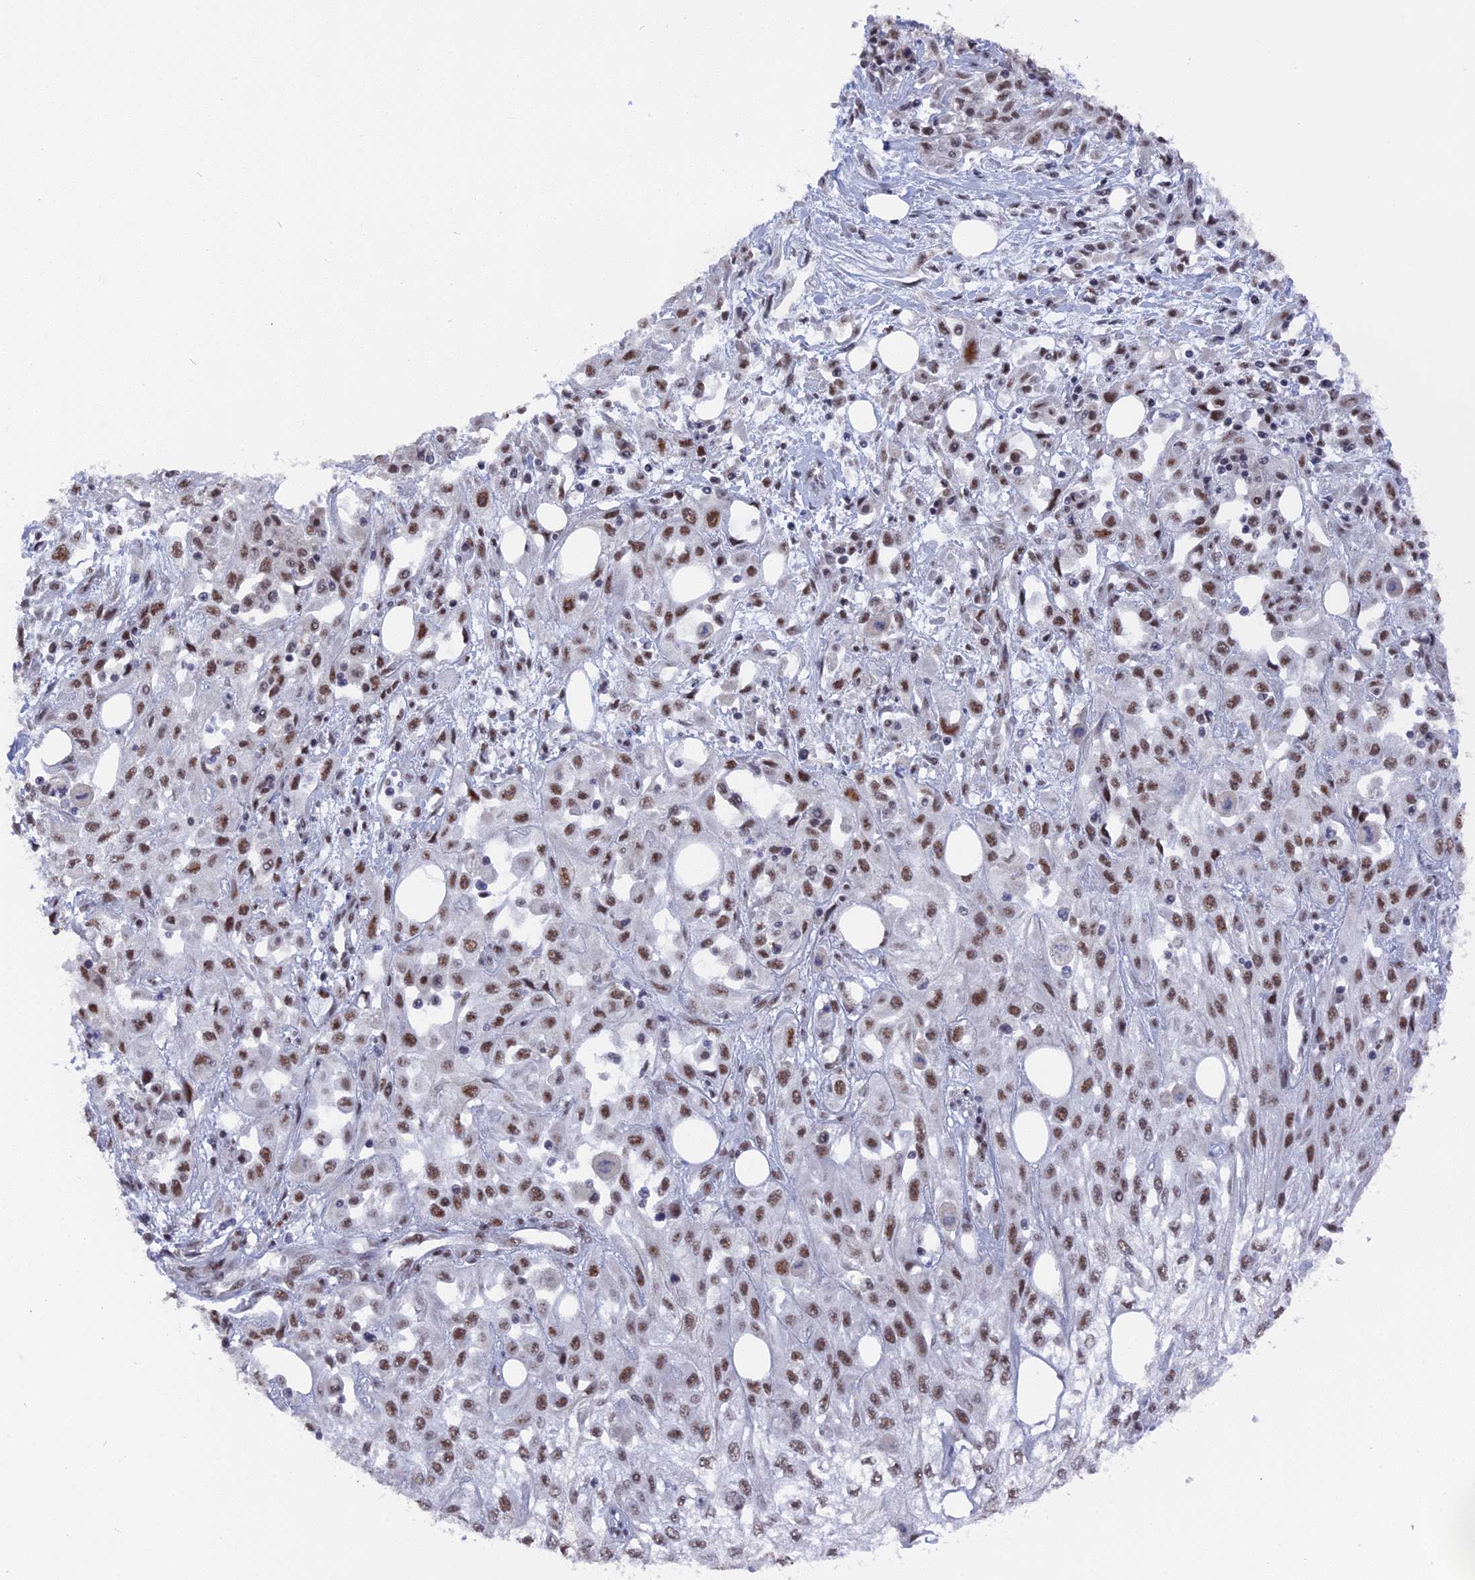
{"staining": {"intensity": "moderate", "quantity": ">75%", "location": "nuclear"}, "tissue": "skin cancer", "cell_type": "Tumor cells", "image_type": "cancer", "snomed": [{"axis": "morphology", "description": "Squamous cell carcinoma, NOS"}, {"axis": "morphology", "description": "Squamous cell carcinoma, metastatic, NOS"}, {"axis": "topography", "description": "Skin"}, {"axis": "topography", "description": "Lymph node"}], "caption": "Skin cancer (metastatic squamous cell carcinoma) tissue displays moderate nuclear expression in about >75% of tumor cells, visualized by immunohistochemistry.", "gene": "SF3A2", "patient": {"sex": "male", "age": 75}}